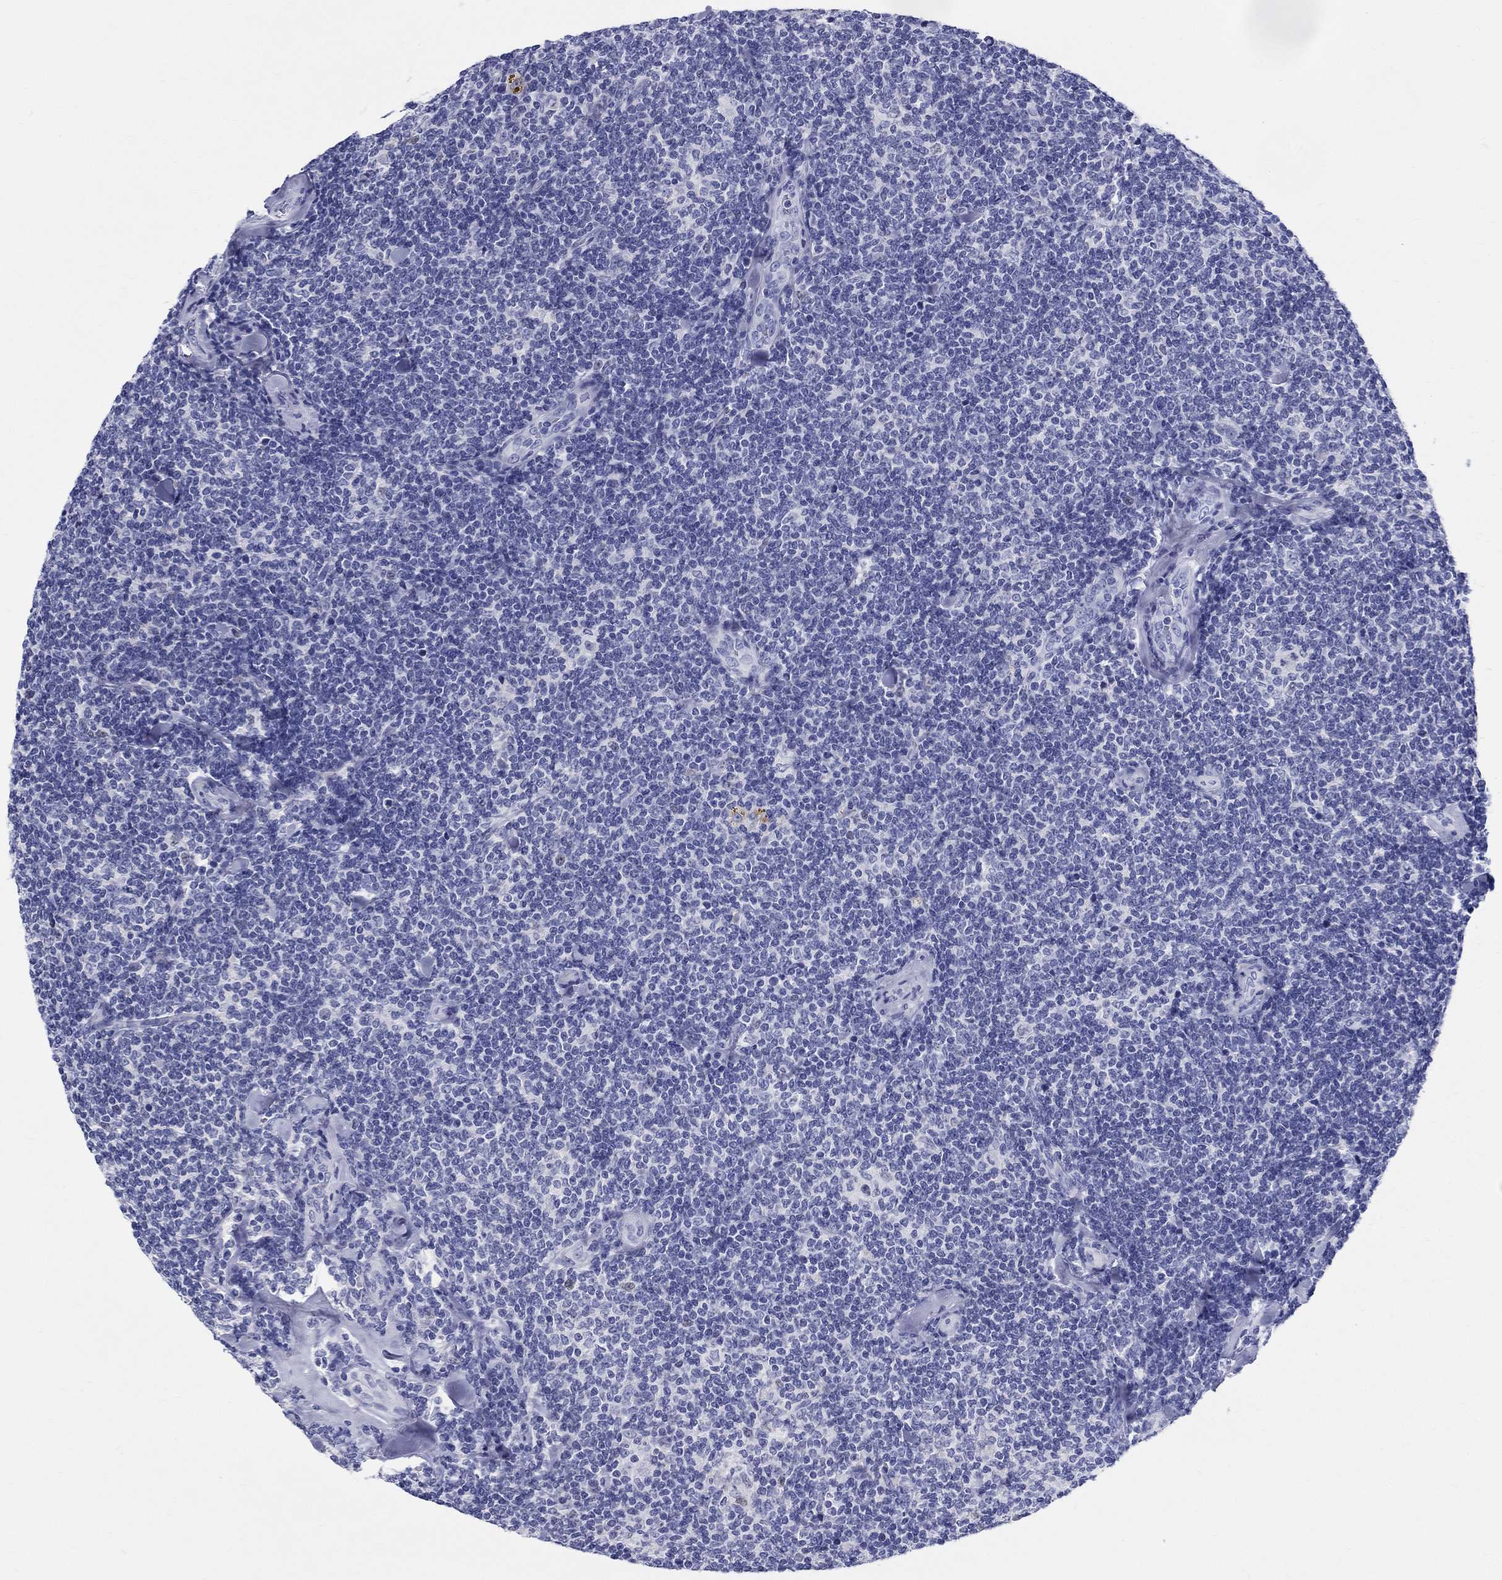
{"staining": {"intensity": "negative", "quantity": "none", "location": "none"}, "tissue": "lymphoma", "cell_type": "Tumor cells", "image_type": "cancer", "snomed": [{"axis": "morphology", "description": "Malignant lymphoma, non-Hodgkin's type, Low grade"}, {"axis": "topography", "description": "Lymph node"}], "caption": "Immunohistochemical staining of lymphoma shows no significant staining in tumor cells. Brightfield microscopy of immunohistochemistry stained with DAB (brown) and hematoxylin (blue), captured at high magnification.", "gene": "LAMP5", "patient": {"sex": "female", "age": 56}}